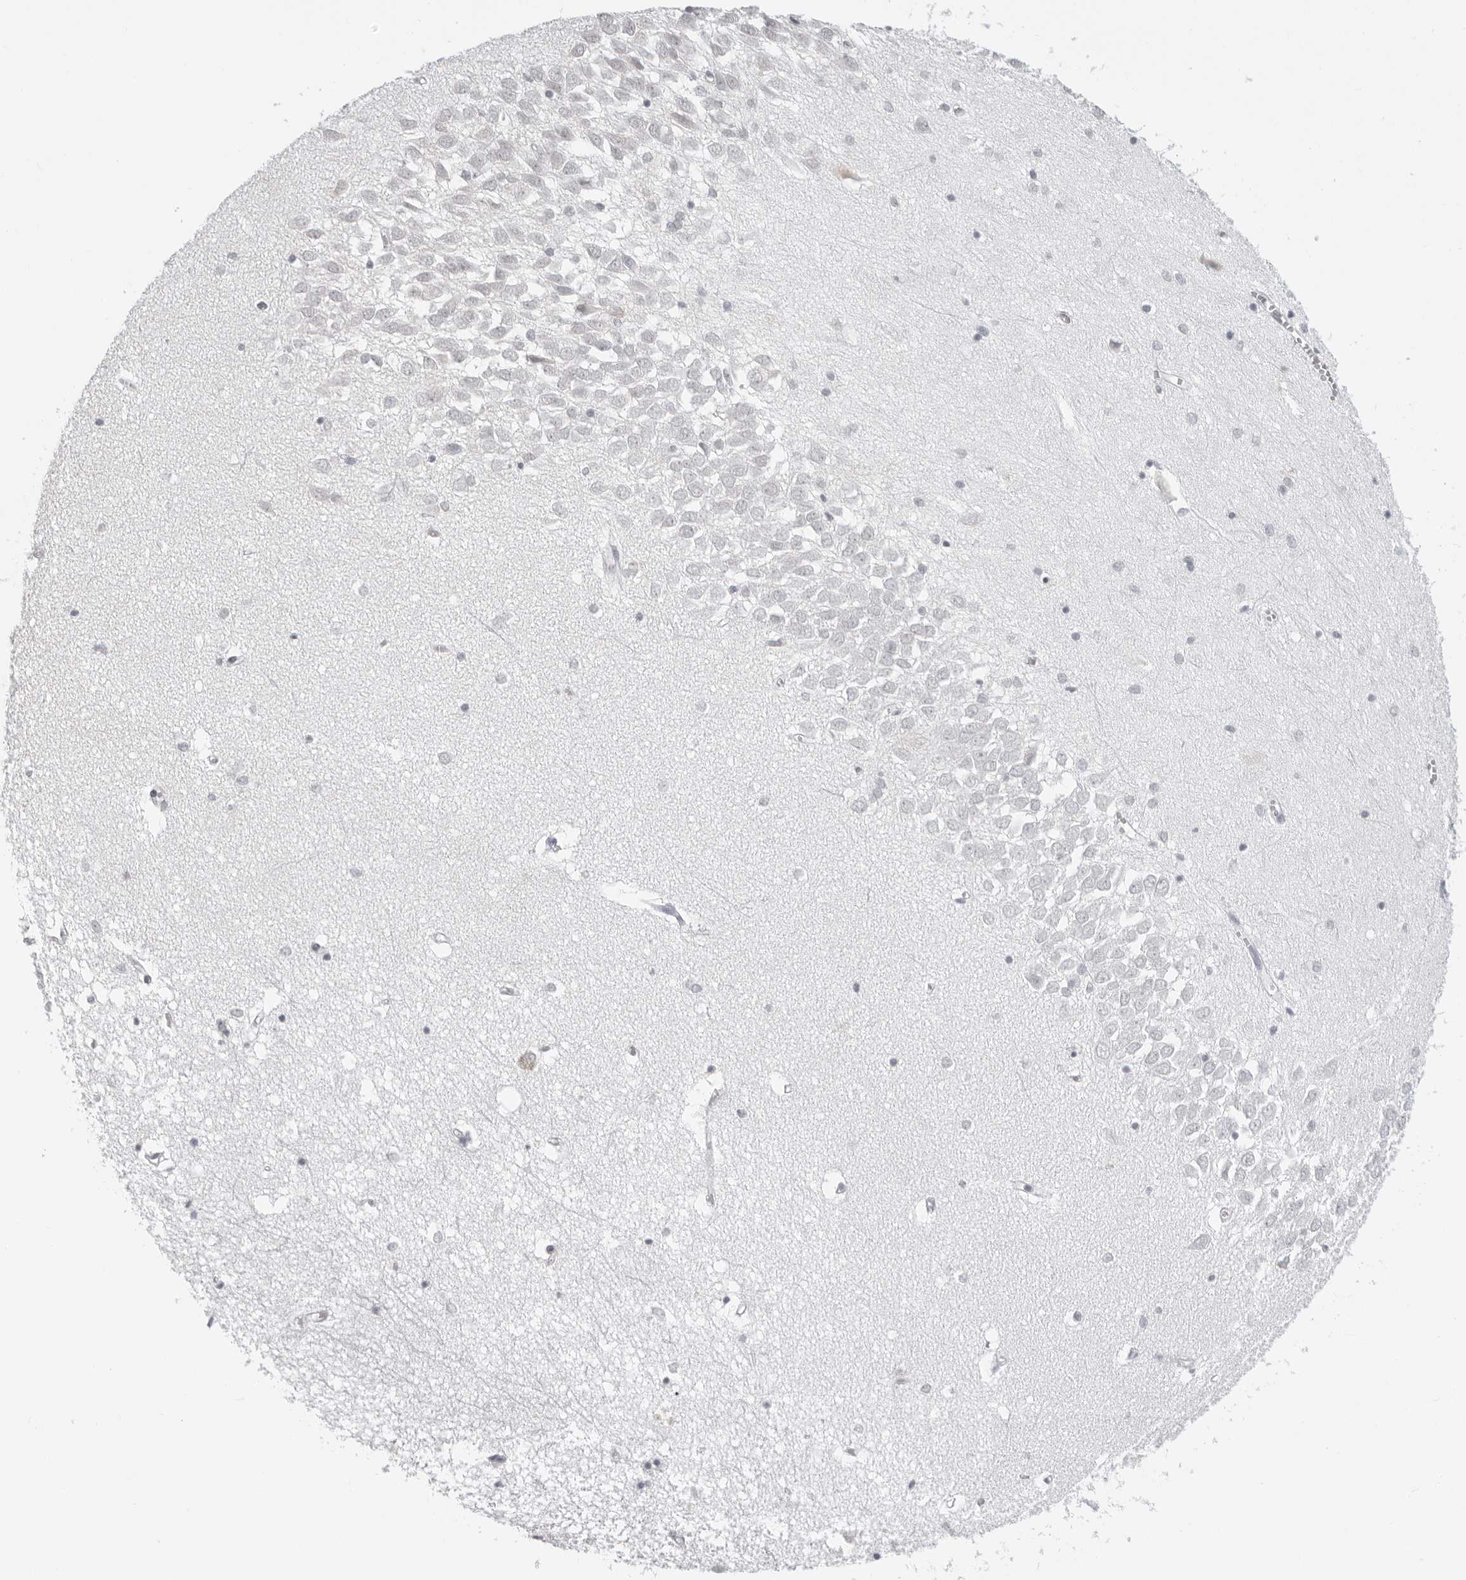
{"staining": {"intensity": "negative", "quantity": "none", "location": "none"}, "tissue": "hippocampus", "cell_type": "Glial cells", "image_type": "normal", "snomed": [{"axis": "morphology", "description": "Normal tissue, NOS"}, {"axis": "topography", "description": "Hippocampus"}], "caption": "The photomicrograph shows no significant staining in glial cells of hippocampus. (Stains: DAB (3,3'-diaminobenzidine) IHC with hematoxylin counter stain, Microscopy: brightfield microscopy at high magnification).", "gene": "MSH6", "patient": {"sex": "male", "age": 70}}